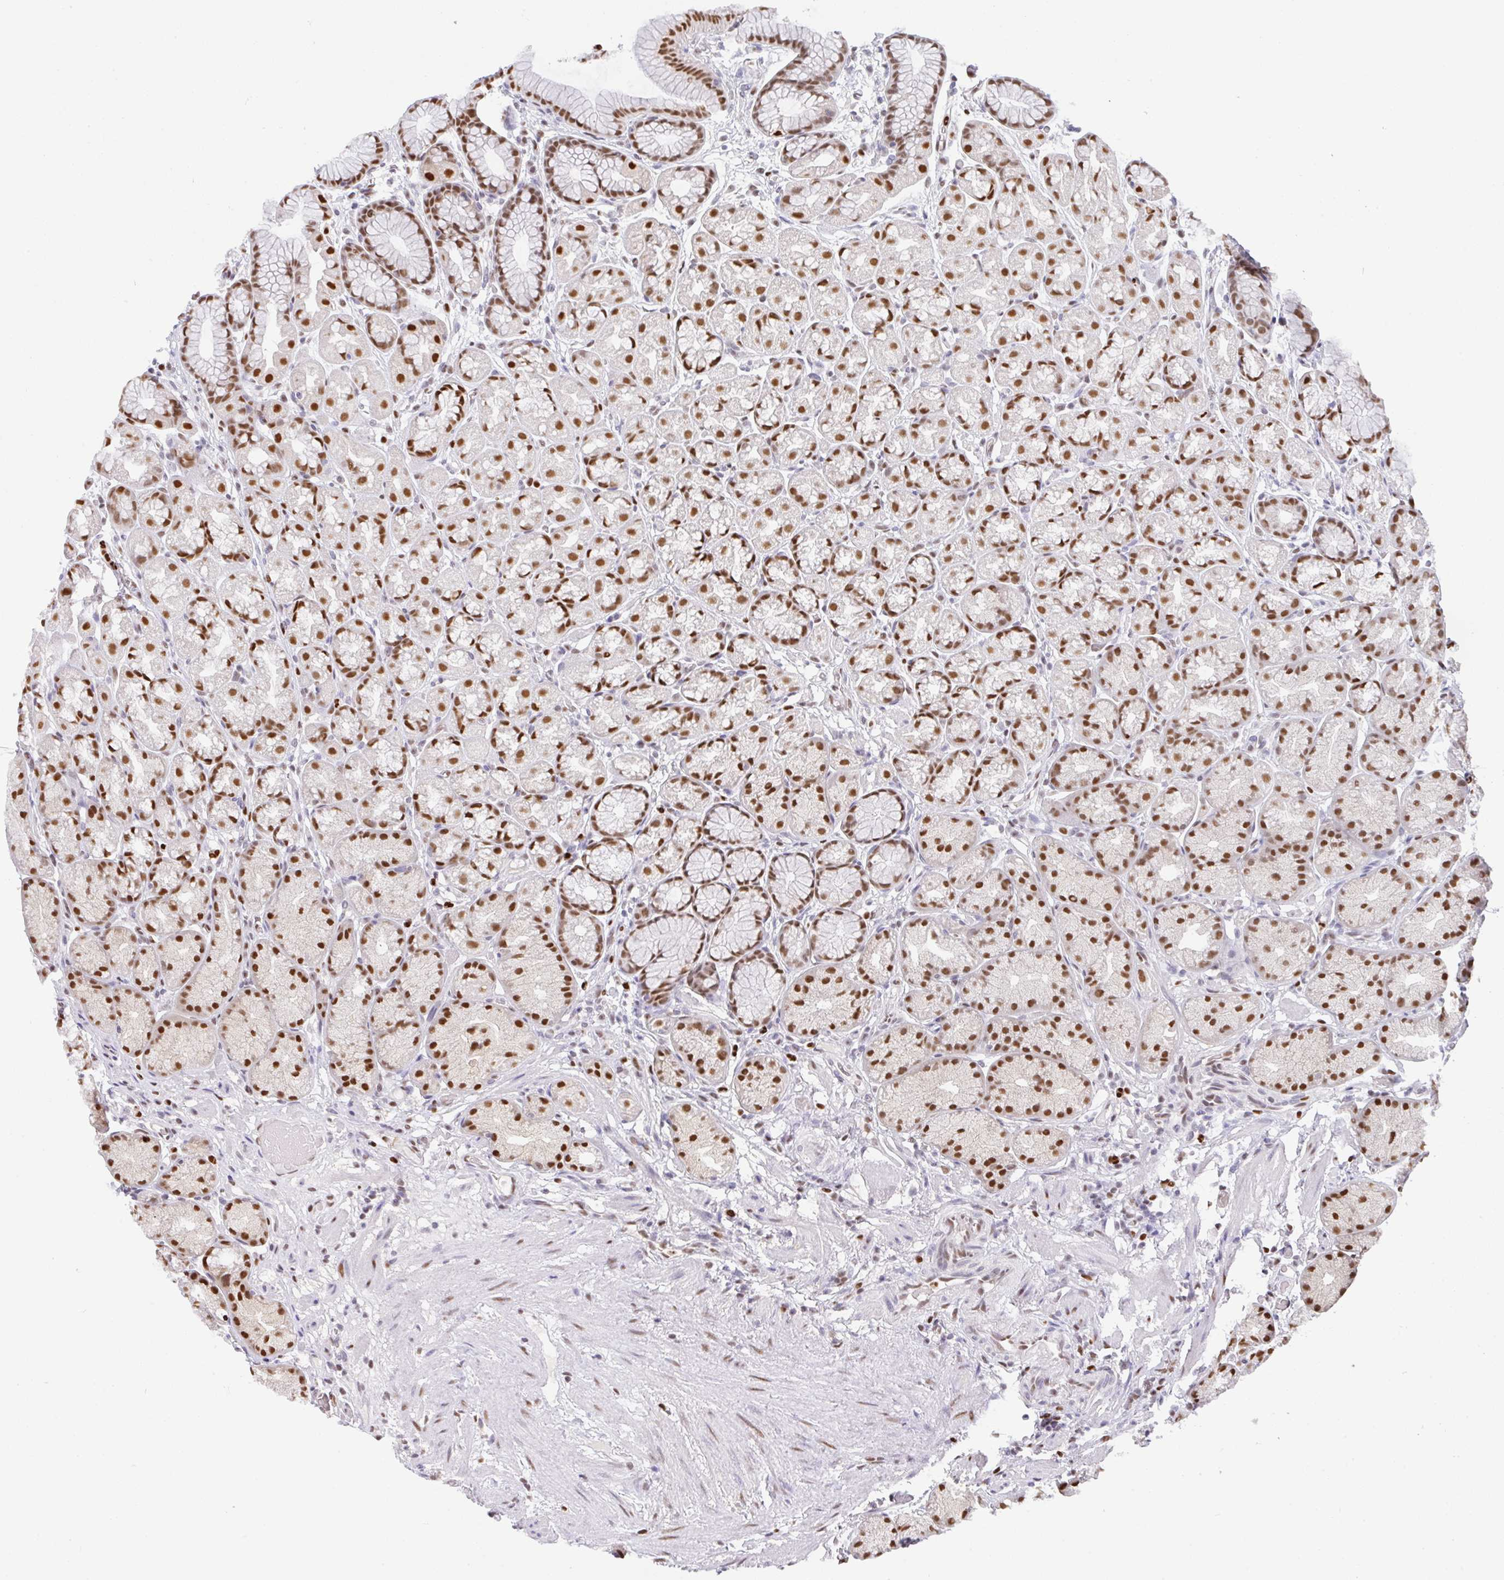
{"staining": {"intensity": "moderate", "quantity": ">75%", "location": "nuclear"}, "tissue": "stomach", "cell_type": "Glandular cells", "image_type": "normal", "snomed": [{"axis": "morphology", "description": "Normal tissue, NOS"}, {"axis": "topography", "description": "Stomach, lower"}], "caption": "Immunohistochemistry (IHC) (DAB) staining of benign human stomach shows moderate nuclear protein expression in about >75% of glandular cells.", "gene": "BBX", "patient": {"sex": "male", "age": 67}}